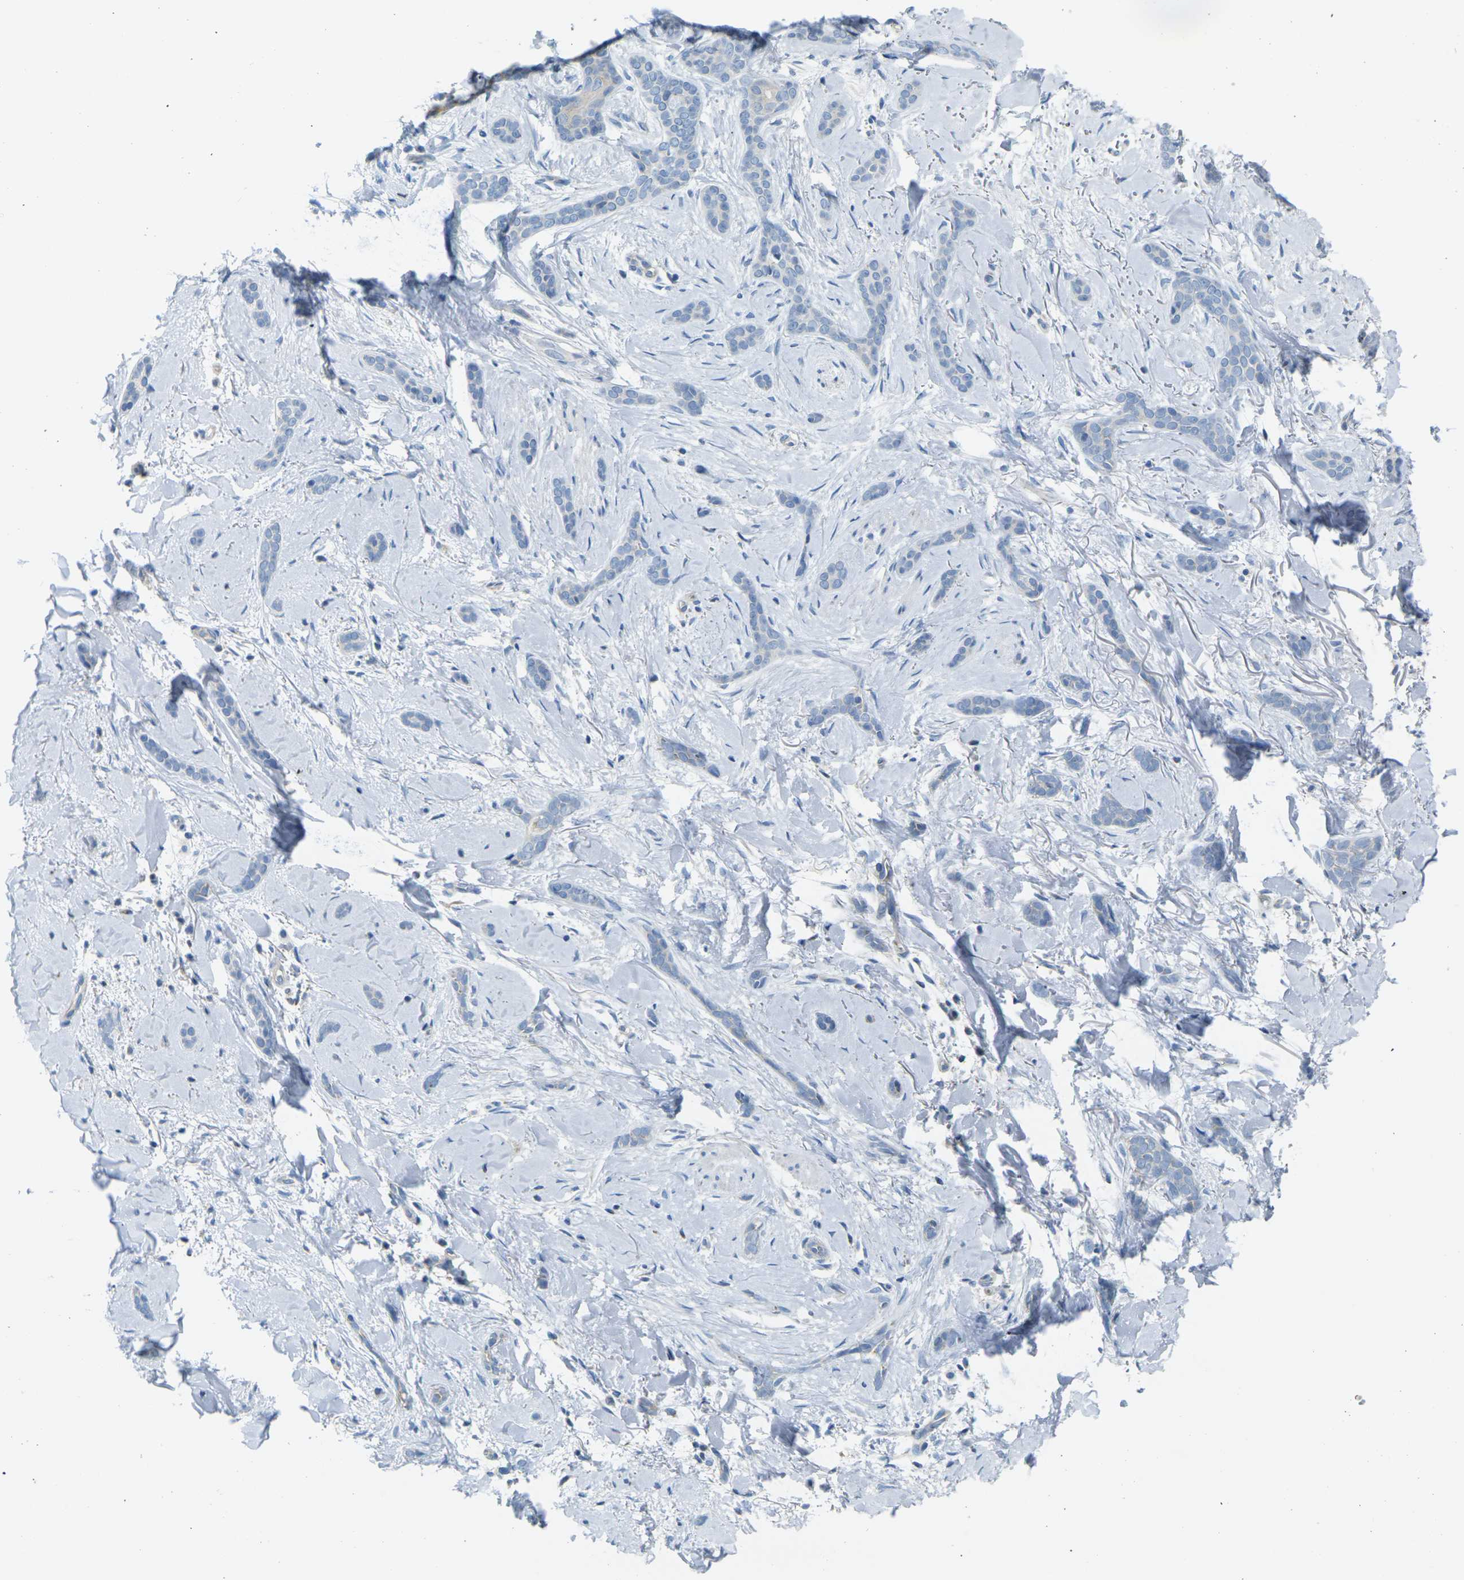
{"staining": {"intensity": "negative", "quantity": "none", "location": "none"}, "tissue": "skin cancer", "cell_type": "Tumor cells", "image_type": "cancer", "snomed": [{"axis": "morphology", "description": "Basal cell carcinoma"}, {"axis": "morphology", "description": "Adnexal tumor, benign"}, {"axis": "topography", "description": "Skin"}], "caption": "A micrograph of human skin cancer is negative for staining in tumor cells.", "gene": "PARD6B", "patient": {"sex": "female", "age": 42}}